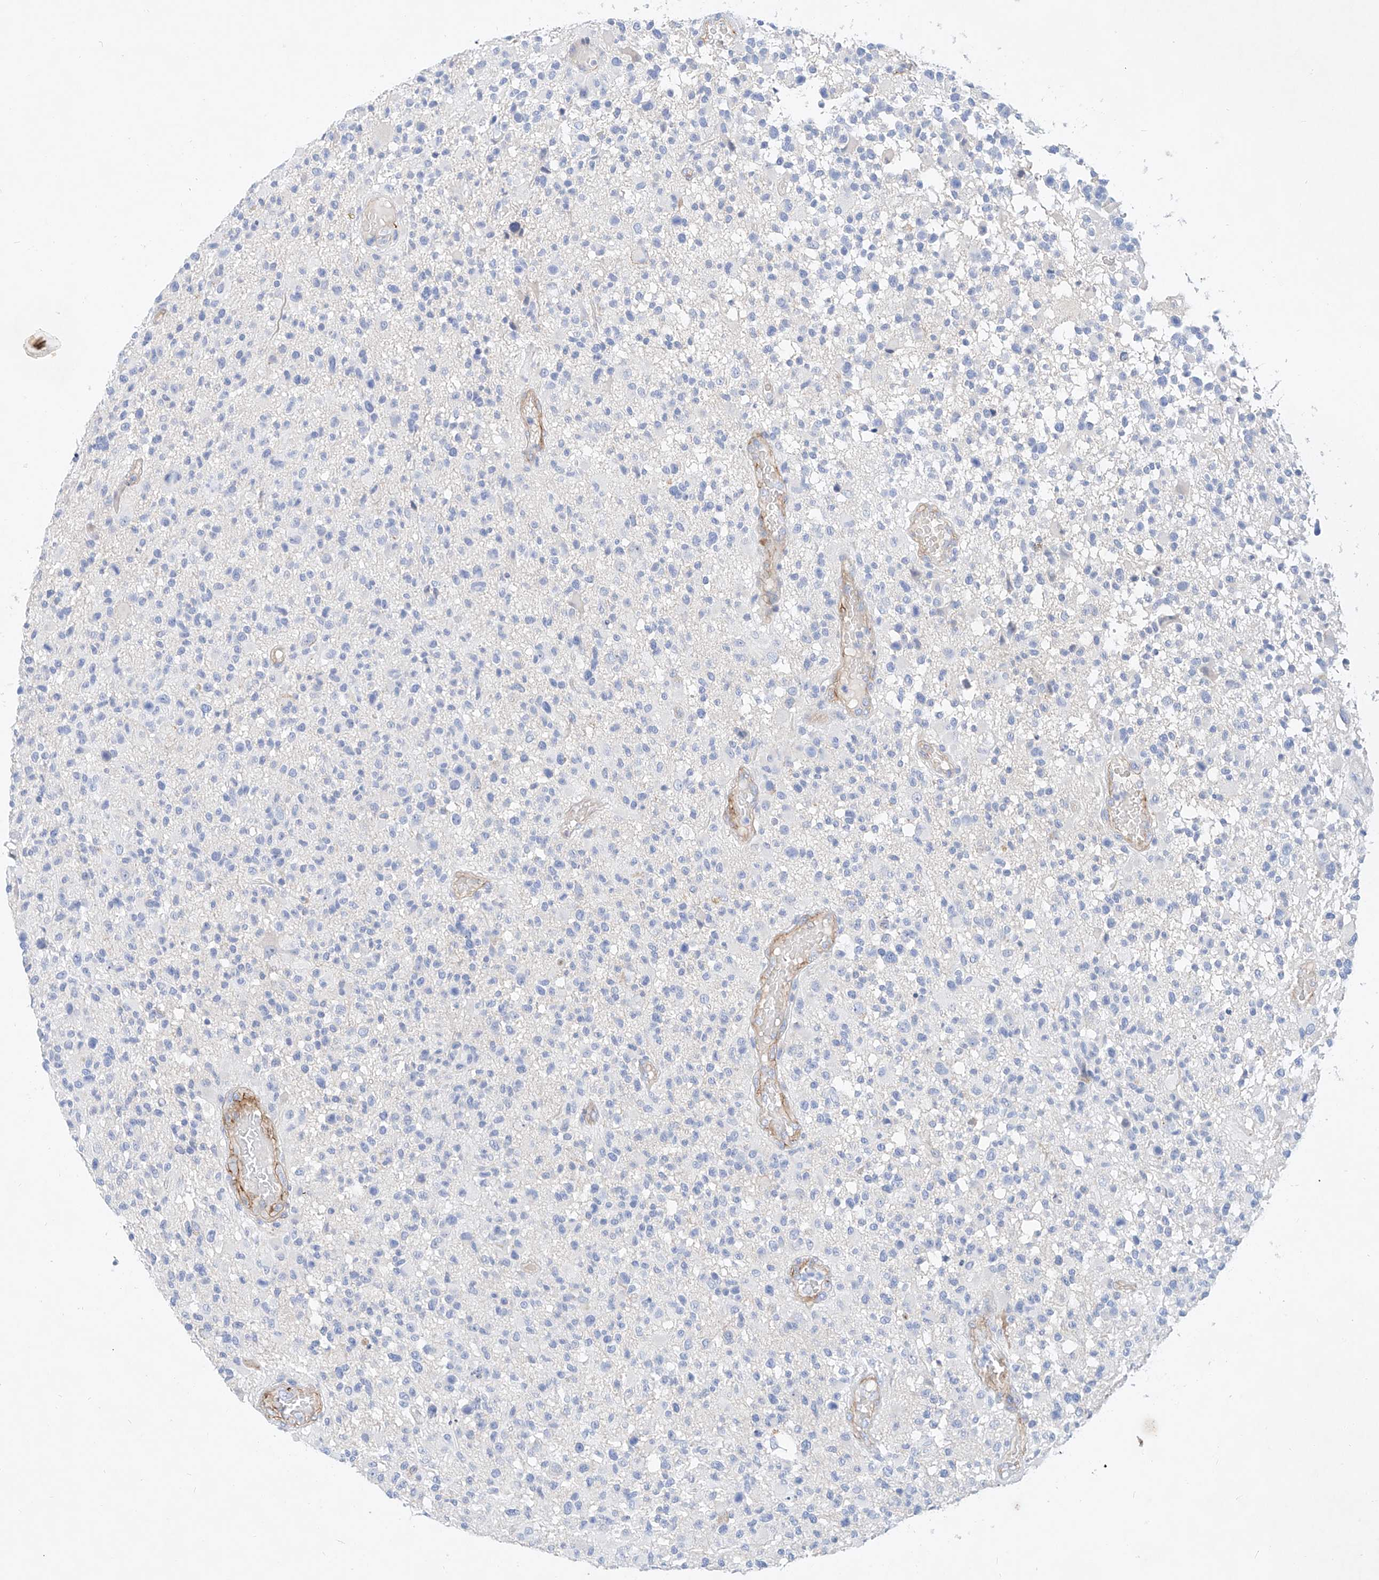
{"staining": {"intensity": "negative", "quantity": "none", "location": "none"}, "tissue": "glioma", "cell_type": "Tumor cells", "image_type": "cancer", "snomed": [{"axis": "morphology", "description": "Glioma, malignant, High grade"}, {"axis": "morphology", "description": "Glioblastoma, NOS"}, {"axis": "topography", "description": "Brain"}], "caption": "Histopathology image shows no significant protein staining in tumor cells of high-grade glioma (malignant).", "gene": "SBSPON", "patient": {"sex": "male", "age": 60}}